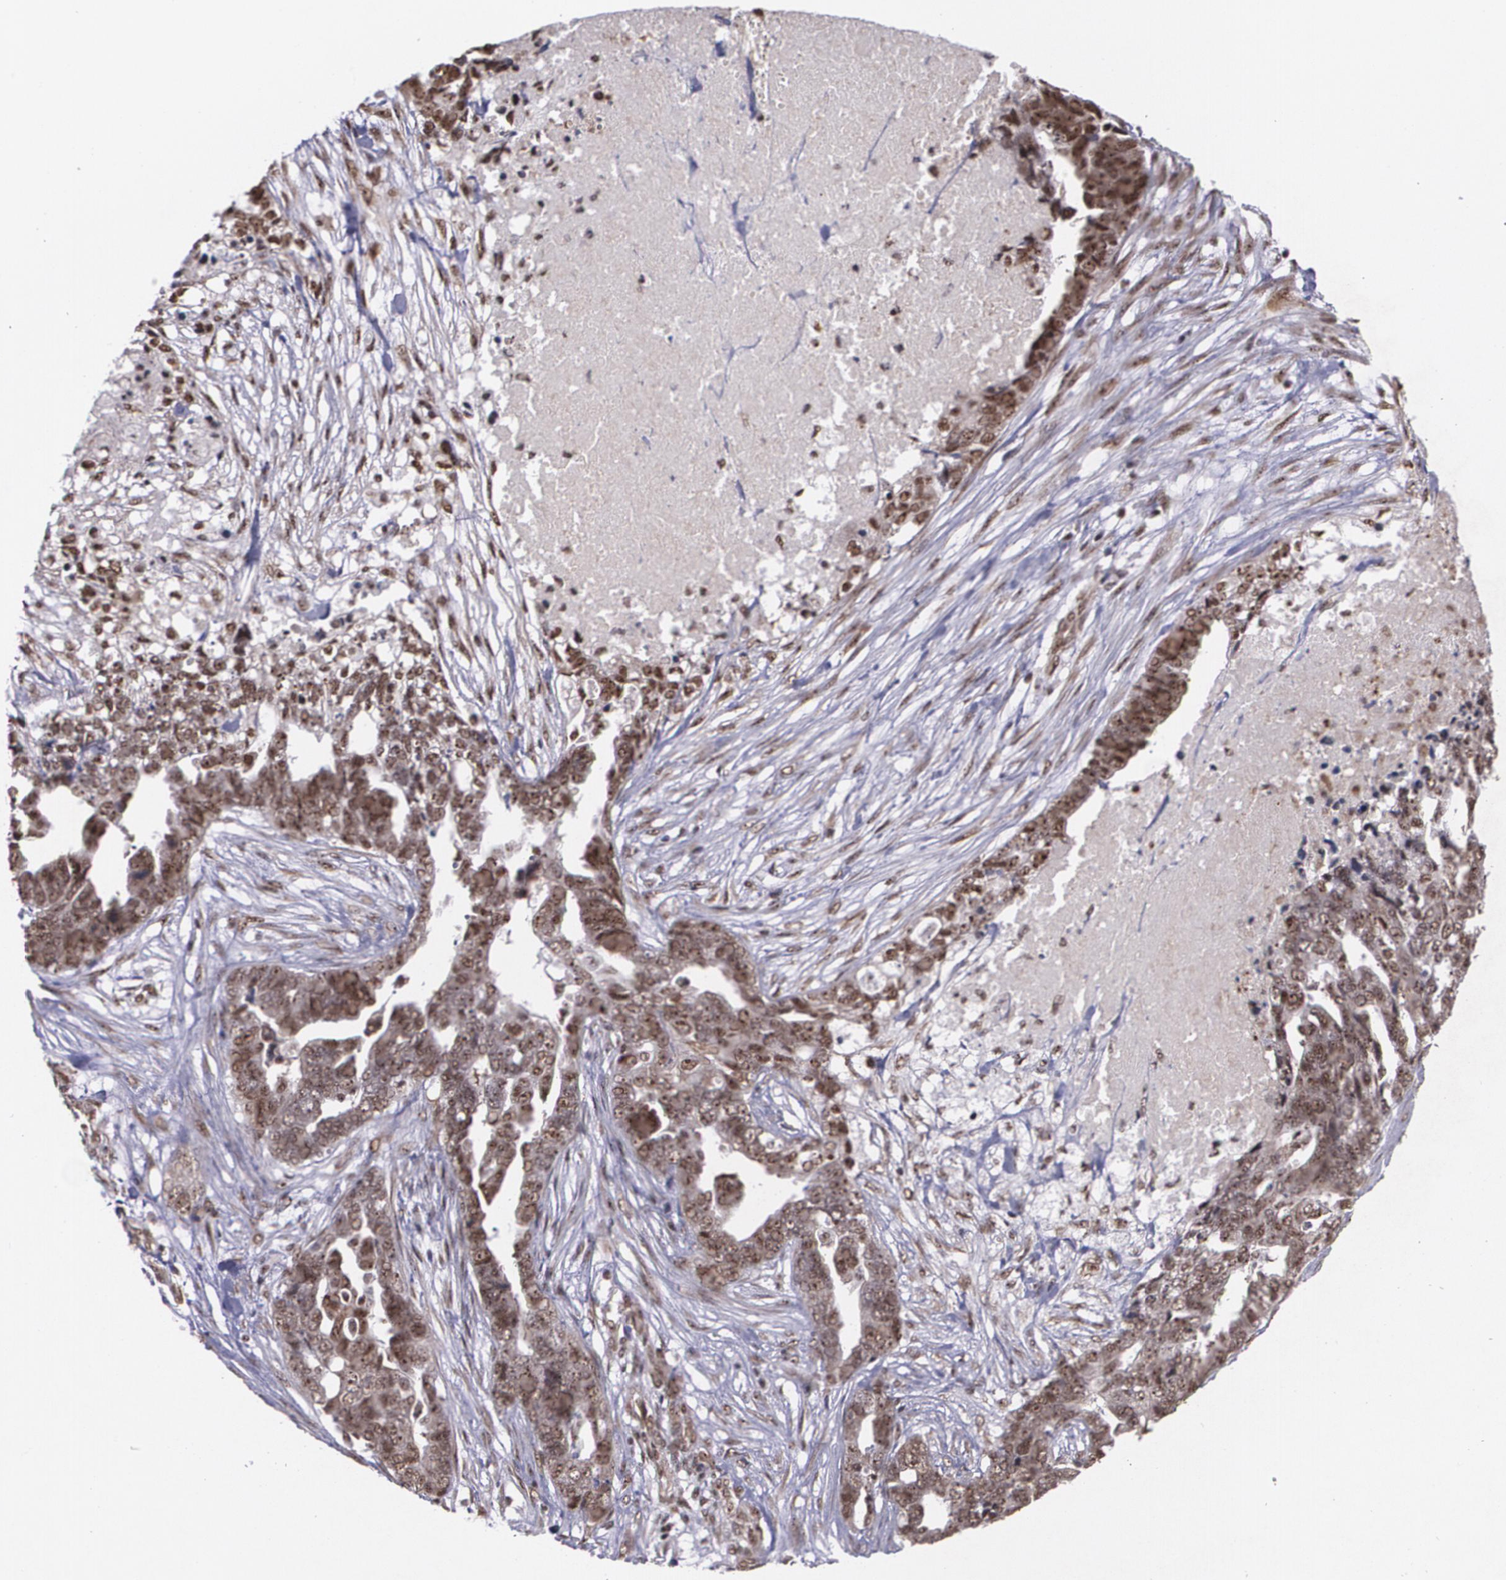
{"staining": {"intensity": "strong", "quantity": ">75%", "location": "cytoplasmic/membranous,nuclear"}, "tissue": "ovarian cancer", "cell_type": "Tumor cells", "image_type": "cancer", "snomed": [{"axis": "morphology", "description": "Normal tissue, NOS"}, {"axis": "morphology", "description": "Cystadenocarcinoma, serous, NOS"}, {"axis": "topography", "description": "Fallopian tube"}, {"axis": "topography", "description": "Ovary"}], "caption": "Serous cystadenocarcinoma (ovarian) was stained to show a protein in brown. There is high levels of strong cytoplasmic/membranous and nuclear staining in approximately >75% of tumor cells.", "gene": "C6orf15", "patient": {"sex": "female", "age": 56}}